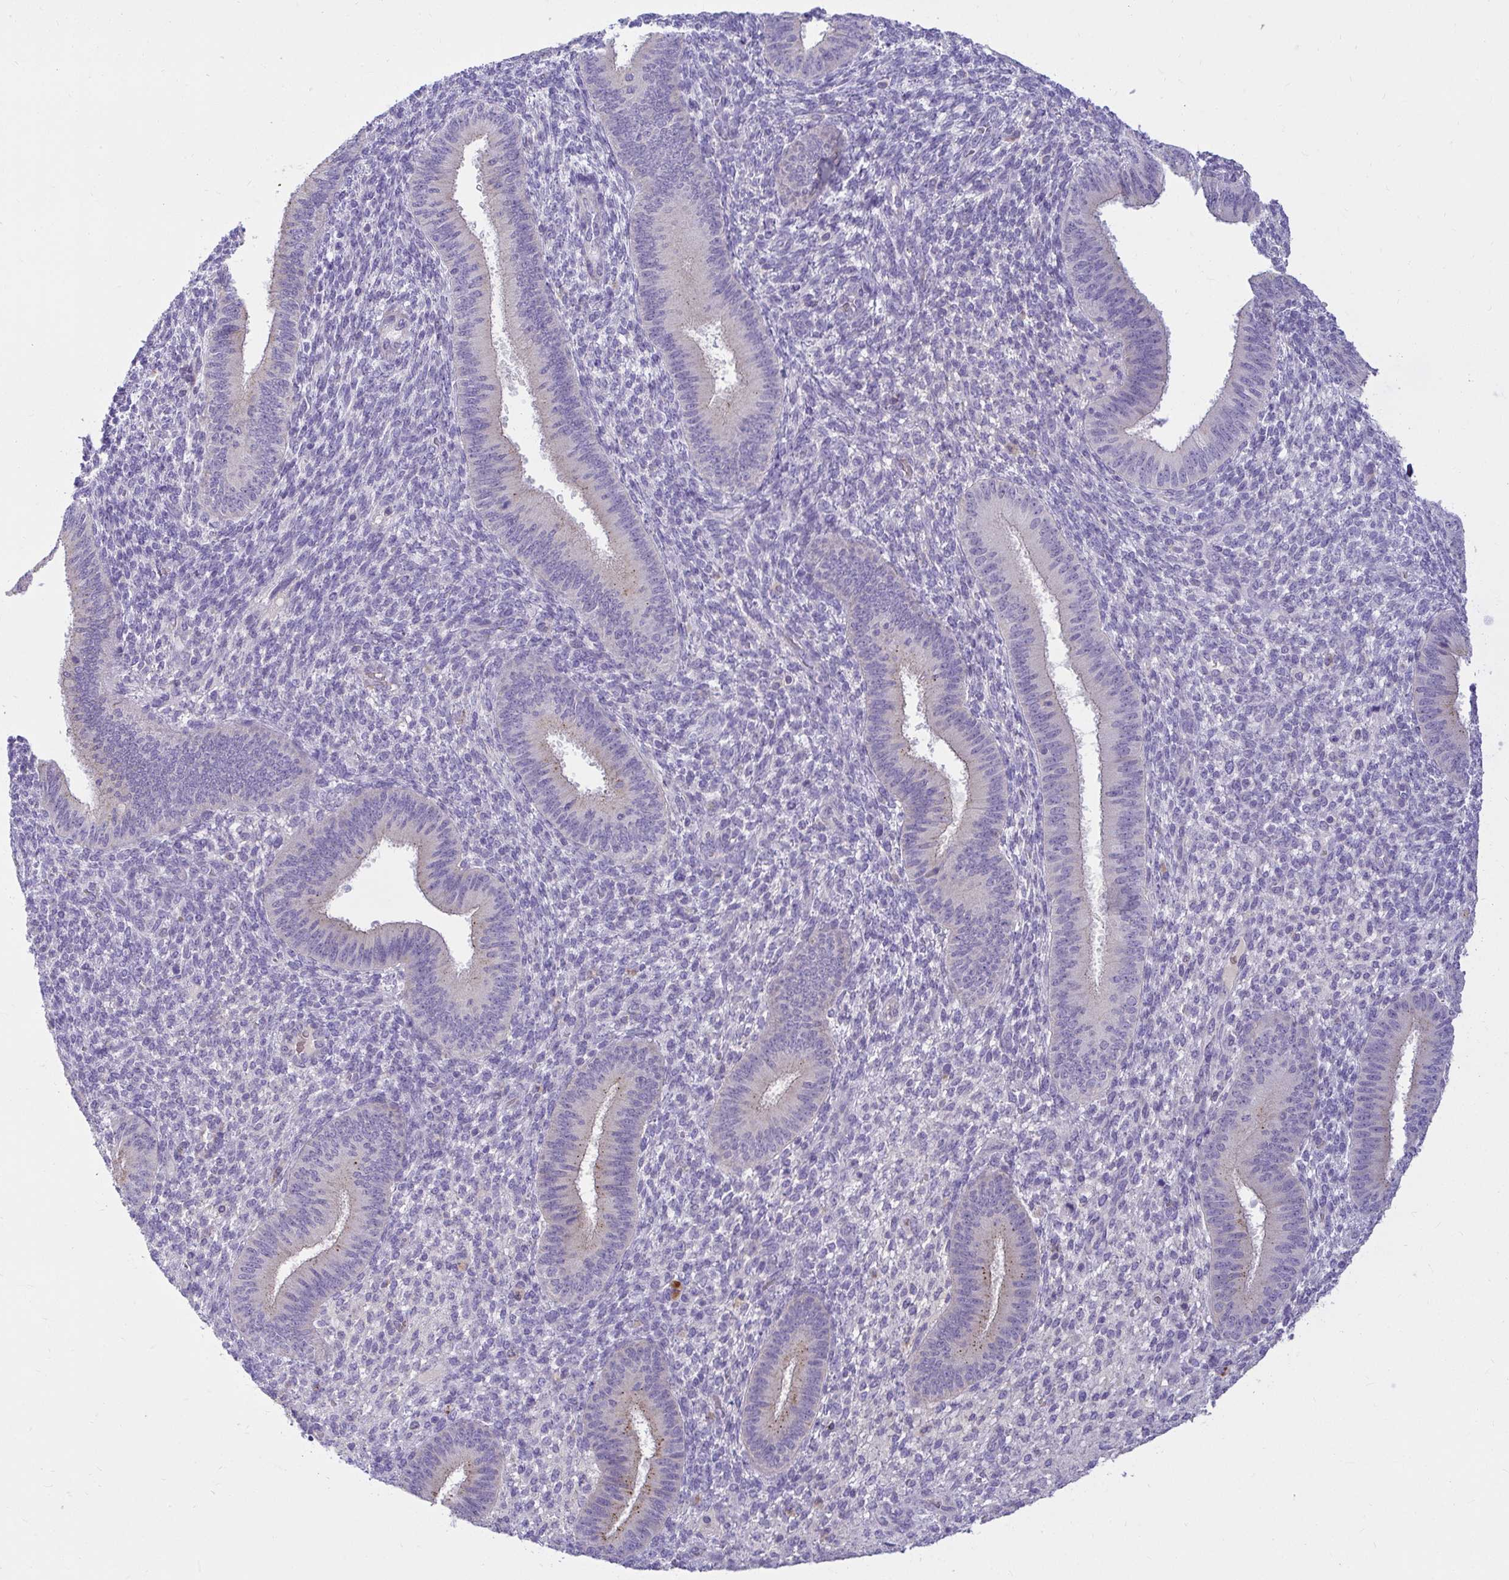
{"staining": {"intensity": "negative", "quantity": "none", "location": "none"}, "tissue": "endometrium", "cell_type": "Cells in endometrial stroma", "image_type": "normal", "snomed": [{"axis": "morphology", "description": "Normal tissue, NOS"}, {"axis": "topography", "description": "Endometrium"}], "caption": "Immunohistochemistry micrograph of normal human endometrium stained for a protein (brown), which shows no expression in cells in endometrial stroma. (DAB IHC visualized using brightfield microscopy, high magnification).", "gene": "PKN3", "patient": {"sex": "female", "age": 39}}